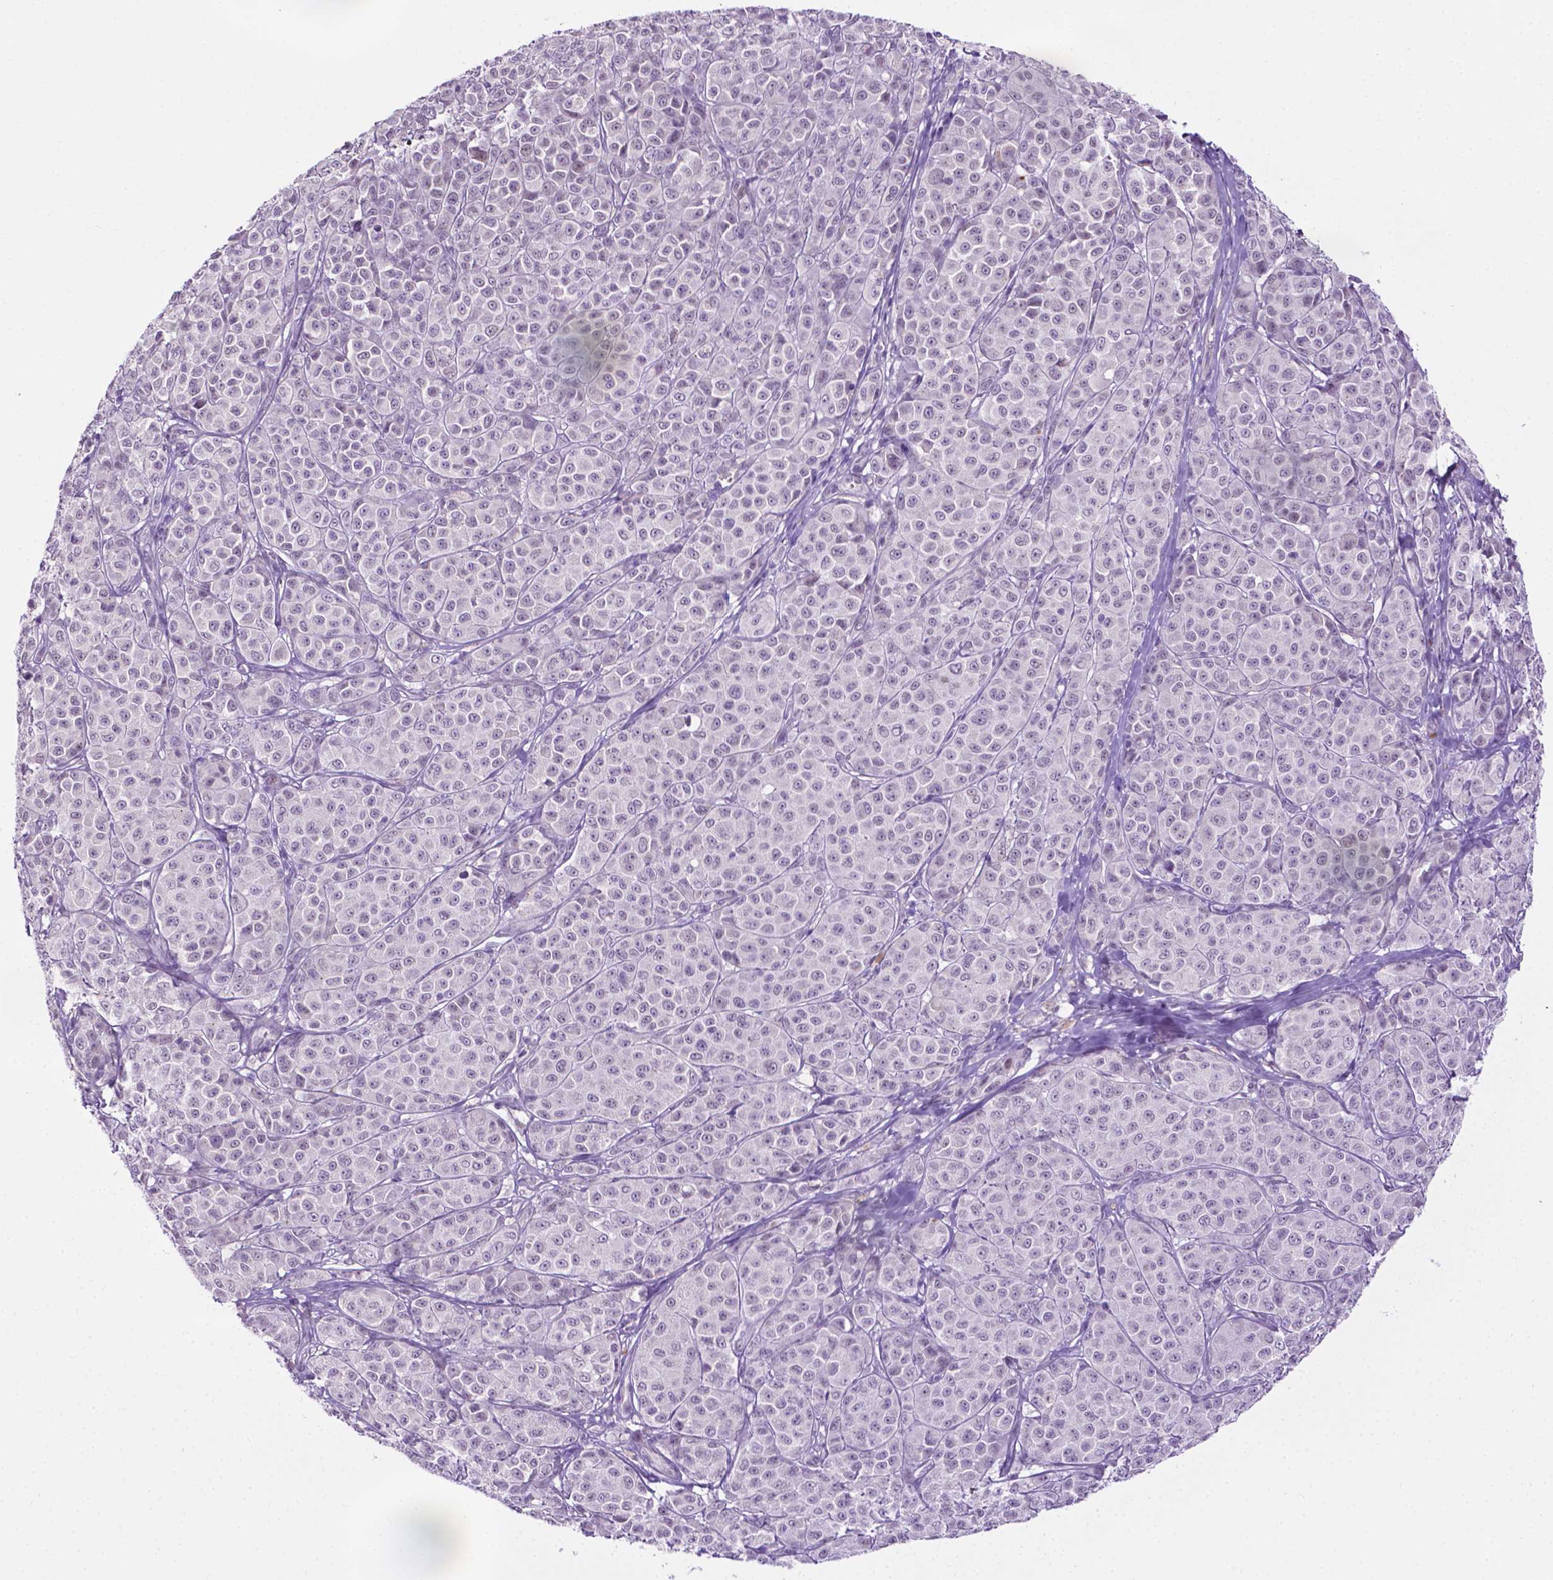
{"staining": {"intensity": "negative", "quantity": "none", "location": "none"}, "tissue": "melanoma", "cell_type": "Tumor cells", "image_type": "cancer", "snomed": [{"axis": "morphology", "description": "Malignant melanoma, NOS"}, {"axis": "topography", "description": "Skin"}], "caption": "This is an immunohistochemistry (IHC) histopathology image of melanoma. There is no staining in tumor cells.", "gene": "MMP27", "patient": {"sex": "male", "age": 89}}